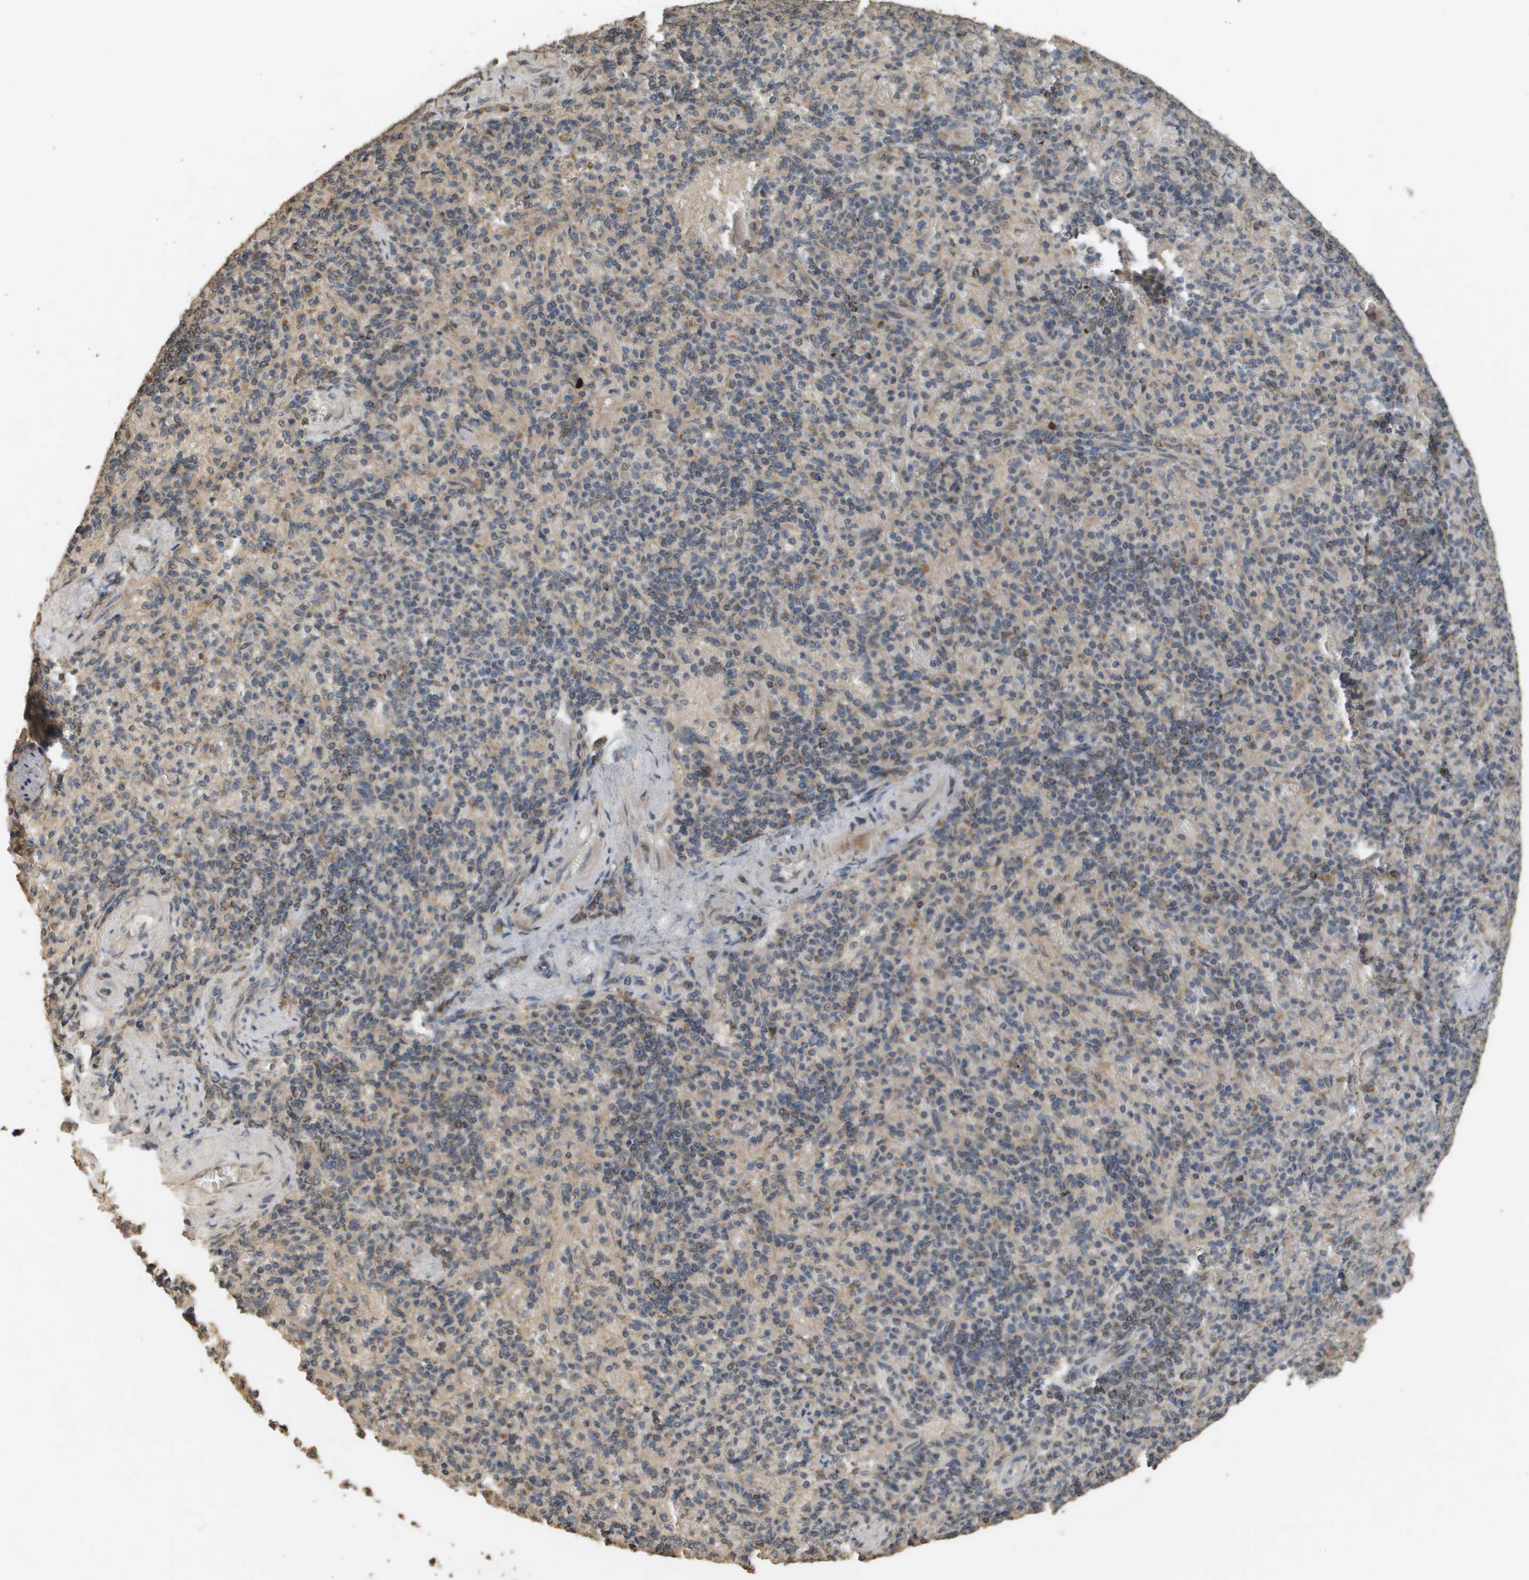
{"staining": {"intensity": "moderate", "quantity": "<25%", "location": "cytoplasmic/membranous"}, "tissue": "spleen", "cell_type": "Cells in red pulp", "image_type": "normal", "snomed": [{"axis": "morphology", "description": "Normal tissue, NOS"}, {"axis": "topography", "description": "Spleen"}], "caption": "High-power microscopy captured an IHC histopathology image of unremarkable spleen, revealing moderate cytoplasmic/membranous expression in approximately <25% of cells in red pulp.", "gene": "RAB21", "patient": {"sex": "female", "age": 74}}